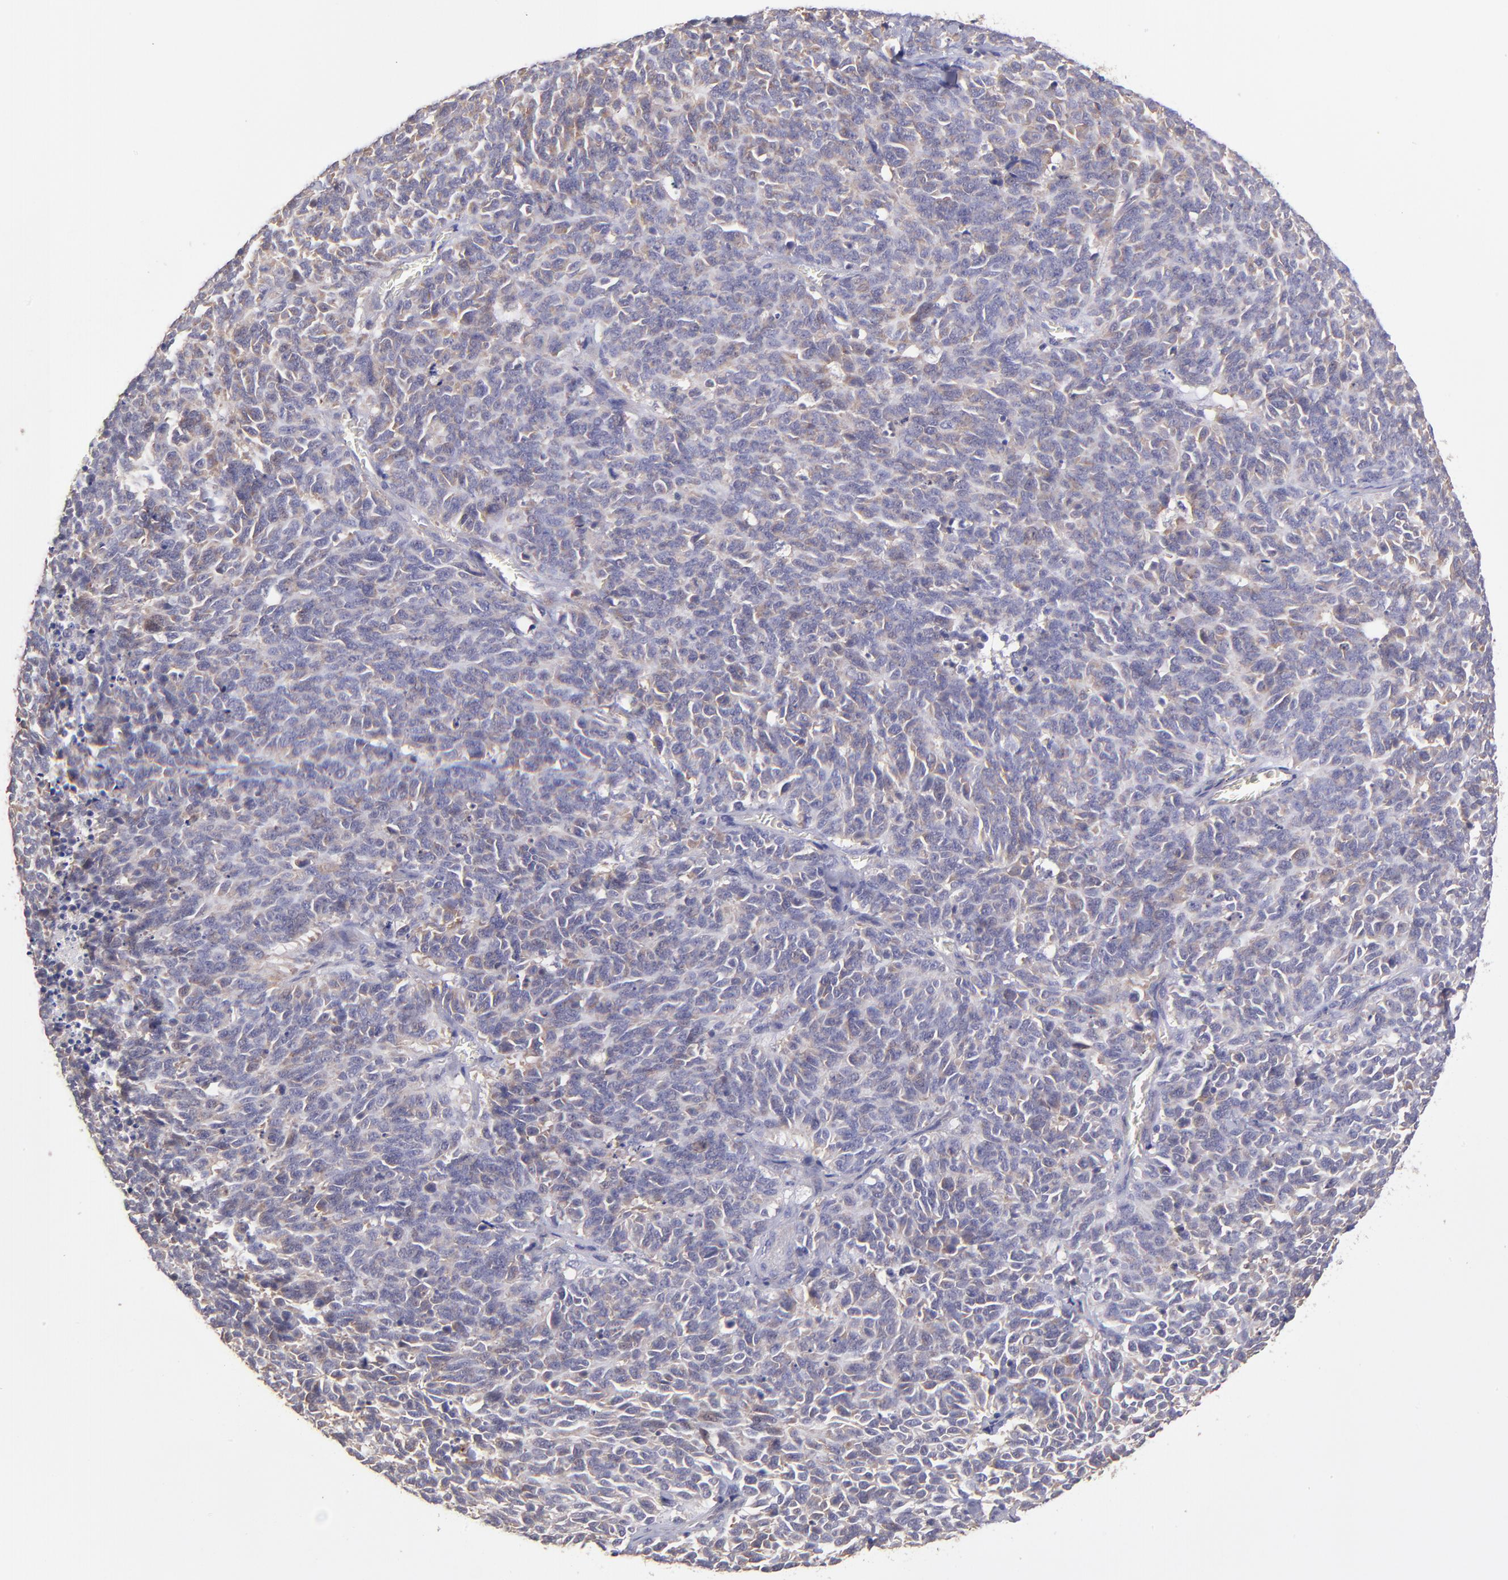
{"staining": {"intensity": "moderate", "quantity": ">75%", "location": "cytoplasmic/membranous"}, "tissue": "lung cancer", "cell_type": "Tumor cells", "image_type": "cancer", "snomed": [{"axis": "morphology", "description": "Neoplasm, malignant, NOS"}, {"axis": "topography", "description": "Lung"}], "caption": "Immunohistochemical staining of malignant neoplasm (lung) exhibits medium levels of moderate cytoplasmic/membranous protein positivity in about >75% of tumor cells.", "gene": "NSF", "patient": {"sex": "female", "age": 58}}